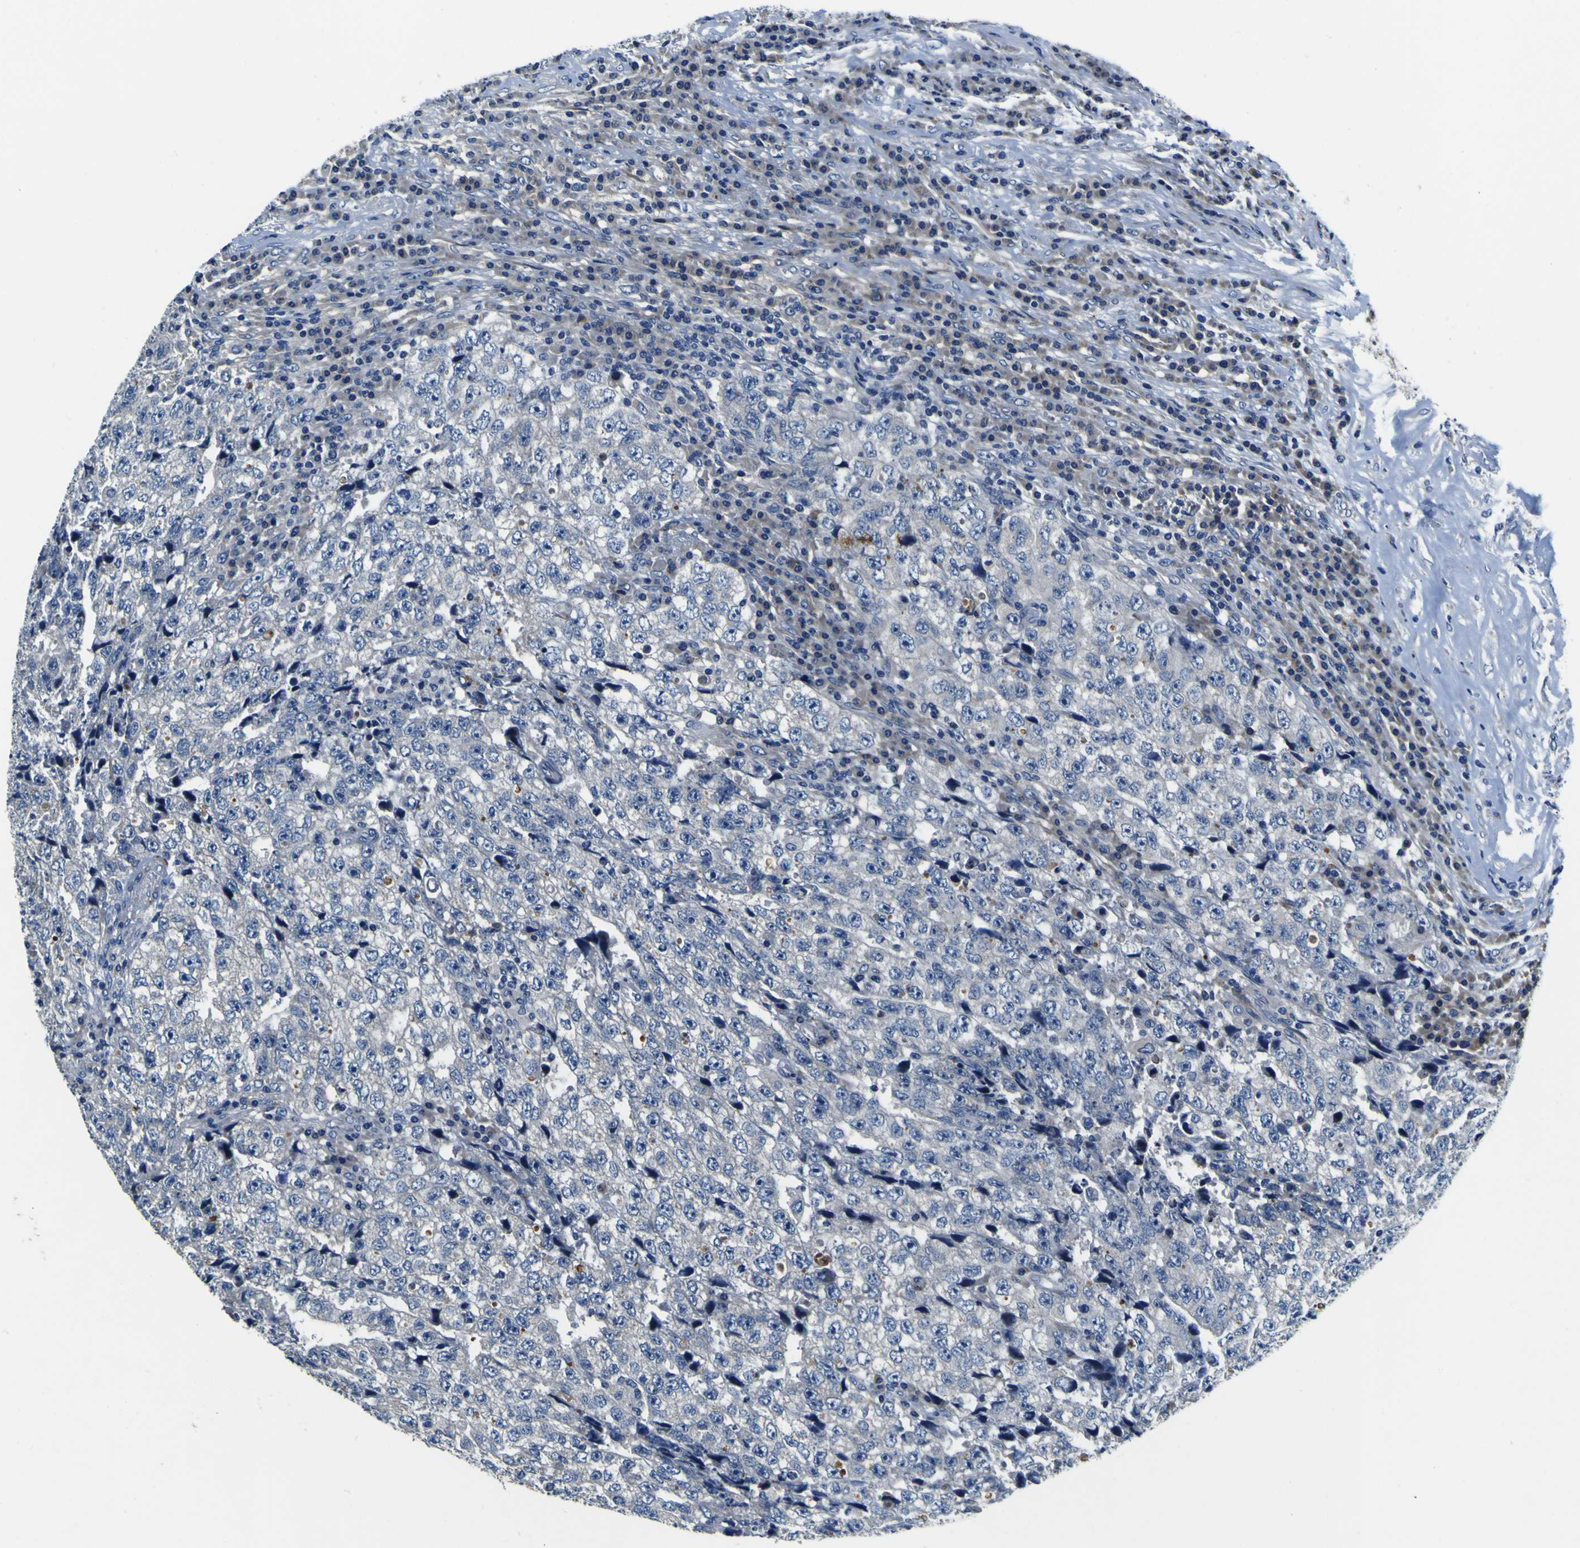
{"staining": {"intensity": "negative", "quantity": "none", "location": "none"}, "tissue": "testis cancer", "cell_type": "Tumor cells", "image_type": "cancer", "snomed": [{"axis": "morphology", "description": "Necrosis, NOS"}, {"axis": "morphology", "description": "Carcinoma, Embryonal, NOS"}, {"axis": "topography", "description": "Testis"}], "caption": "This is an immunohistochemistry (IHC) micrograph of testis embryonal carcinoma. There is no staining in tumor cells.", "gene": "AGAP3", "patient": {"sex": "male", "age": 19}}